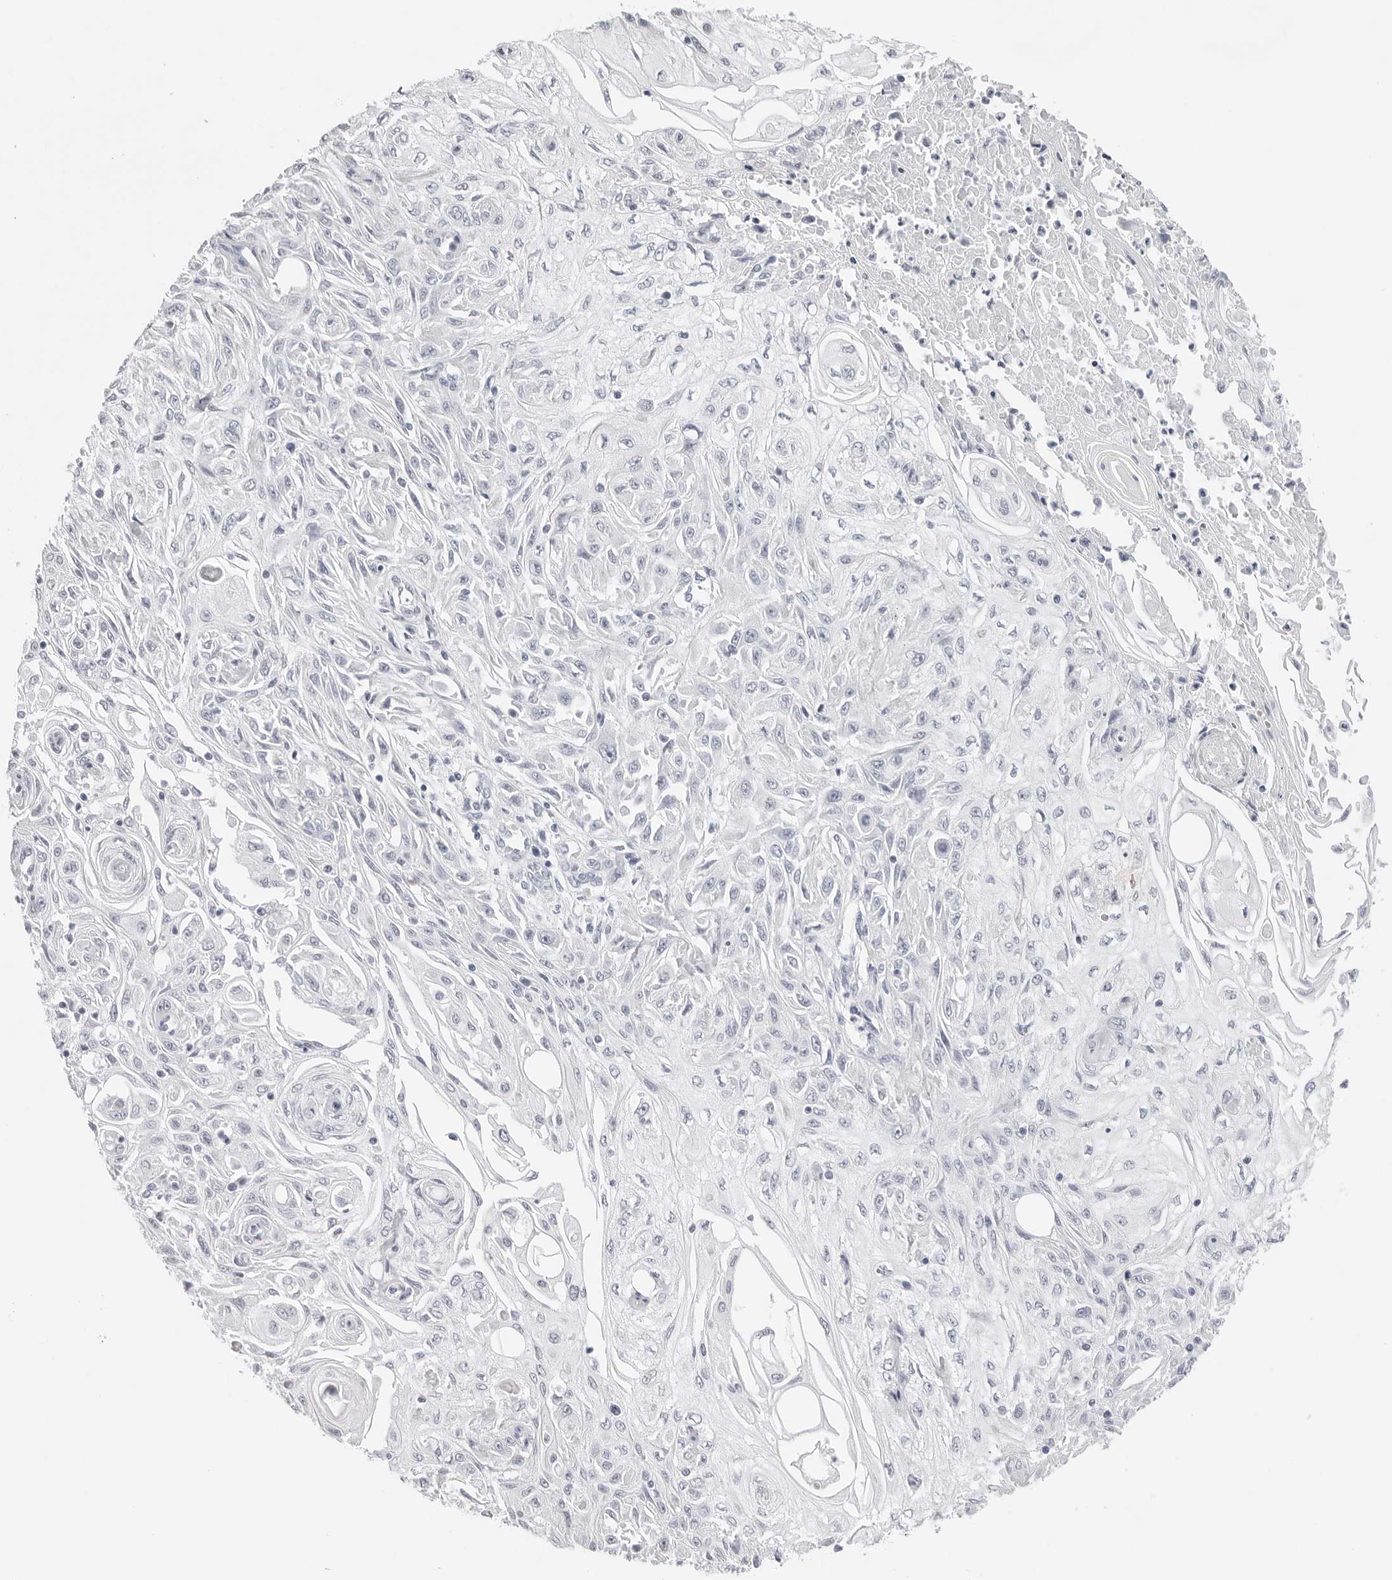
{"staining": {"intensity": "negative", "quantity": "none", "location": "none"}, "tissue": "skin cancer", "cell_type": "Tumor cells", "image_type": "cancer", "snomed": [{"axis": "morphology", "description": "Squamous cell carcinoma, NOS"}, {"axis": "morphology", "description": "Squamous cell carcinoma, metastatic, NOS"}, {"axis": "topography", "description": "Skin"}, {"axis": "topography", "description": "Lymph node"}], "caption": "Photomicrograph shows no protein positivity in tumor cells of skin cancer (metastatic squamous cell carcinoma) tissue. (Brightfield microscopy of DAB (3,3'-diaminobenzidine) IHC at high magnification).", "gene": "CST5", "patient": {"sex": "male", "age": 75}}